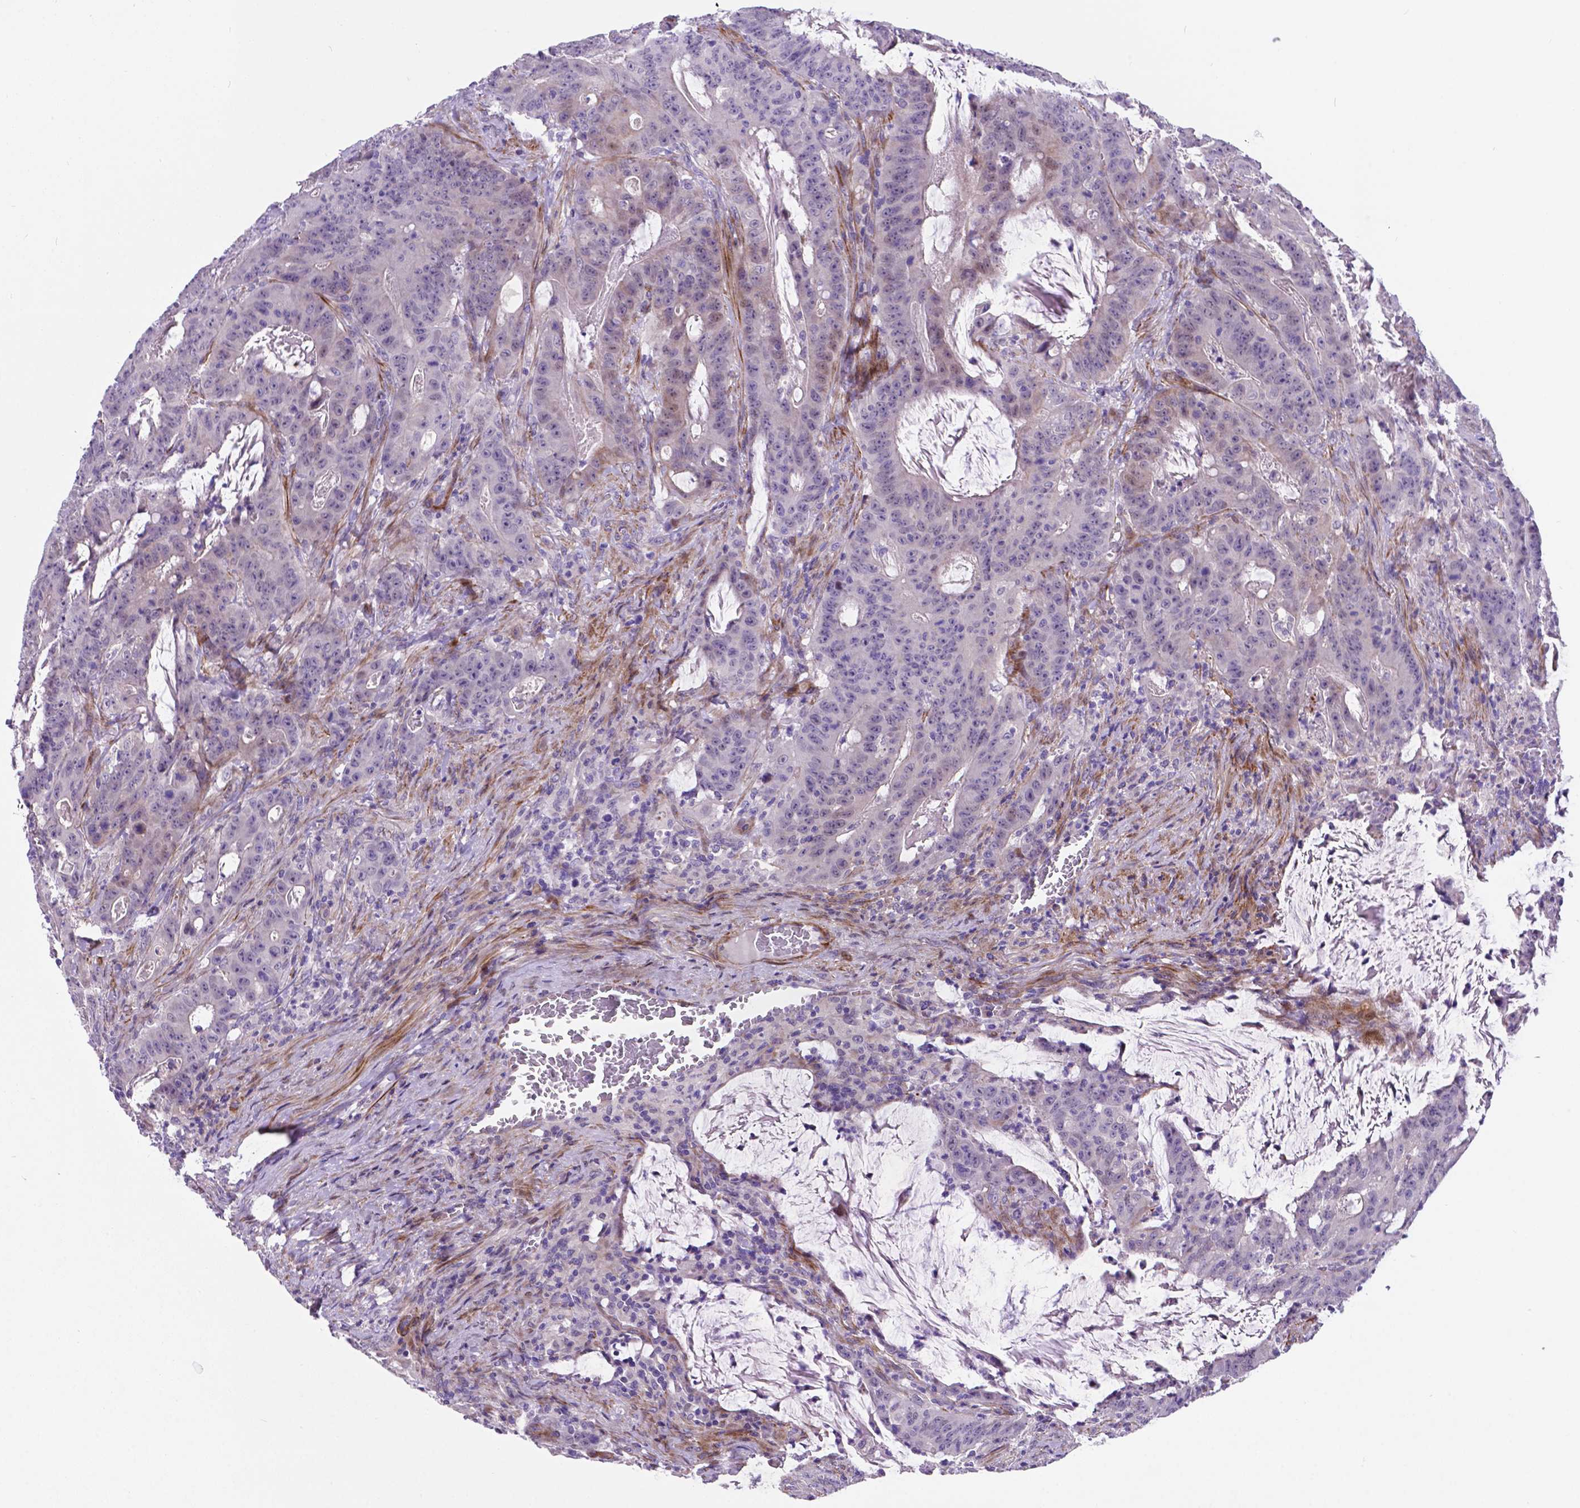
{"staining": {"intensity": "negative", "quantity": "none", "location": "none"}, "tissue": "colorectal cancer", "cell_type": "Tumor cells", "image_type": "cancer", "snomed": [{"axis": "morphology", "description": "Adenocarcinoma, NOS"}, {"axis": "topography", "description": "Colon"}], "caption": "This is an immunohistochemistry image of human colorectal cancer. There is no positivity in tumor cells.", "gene": "PFKFB4", "patient": {"sex": "male", "age": 33}}